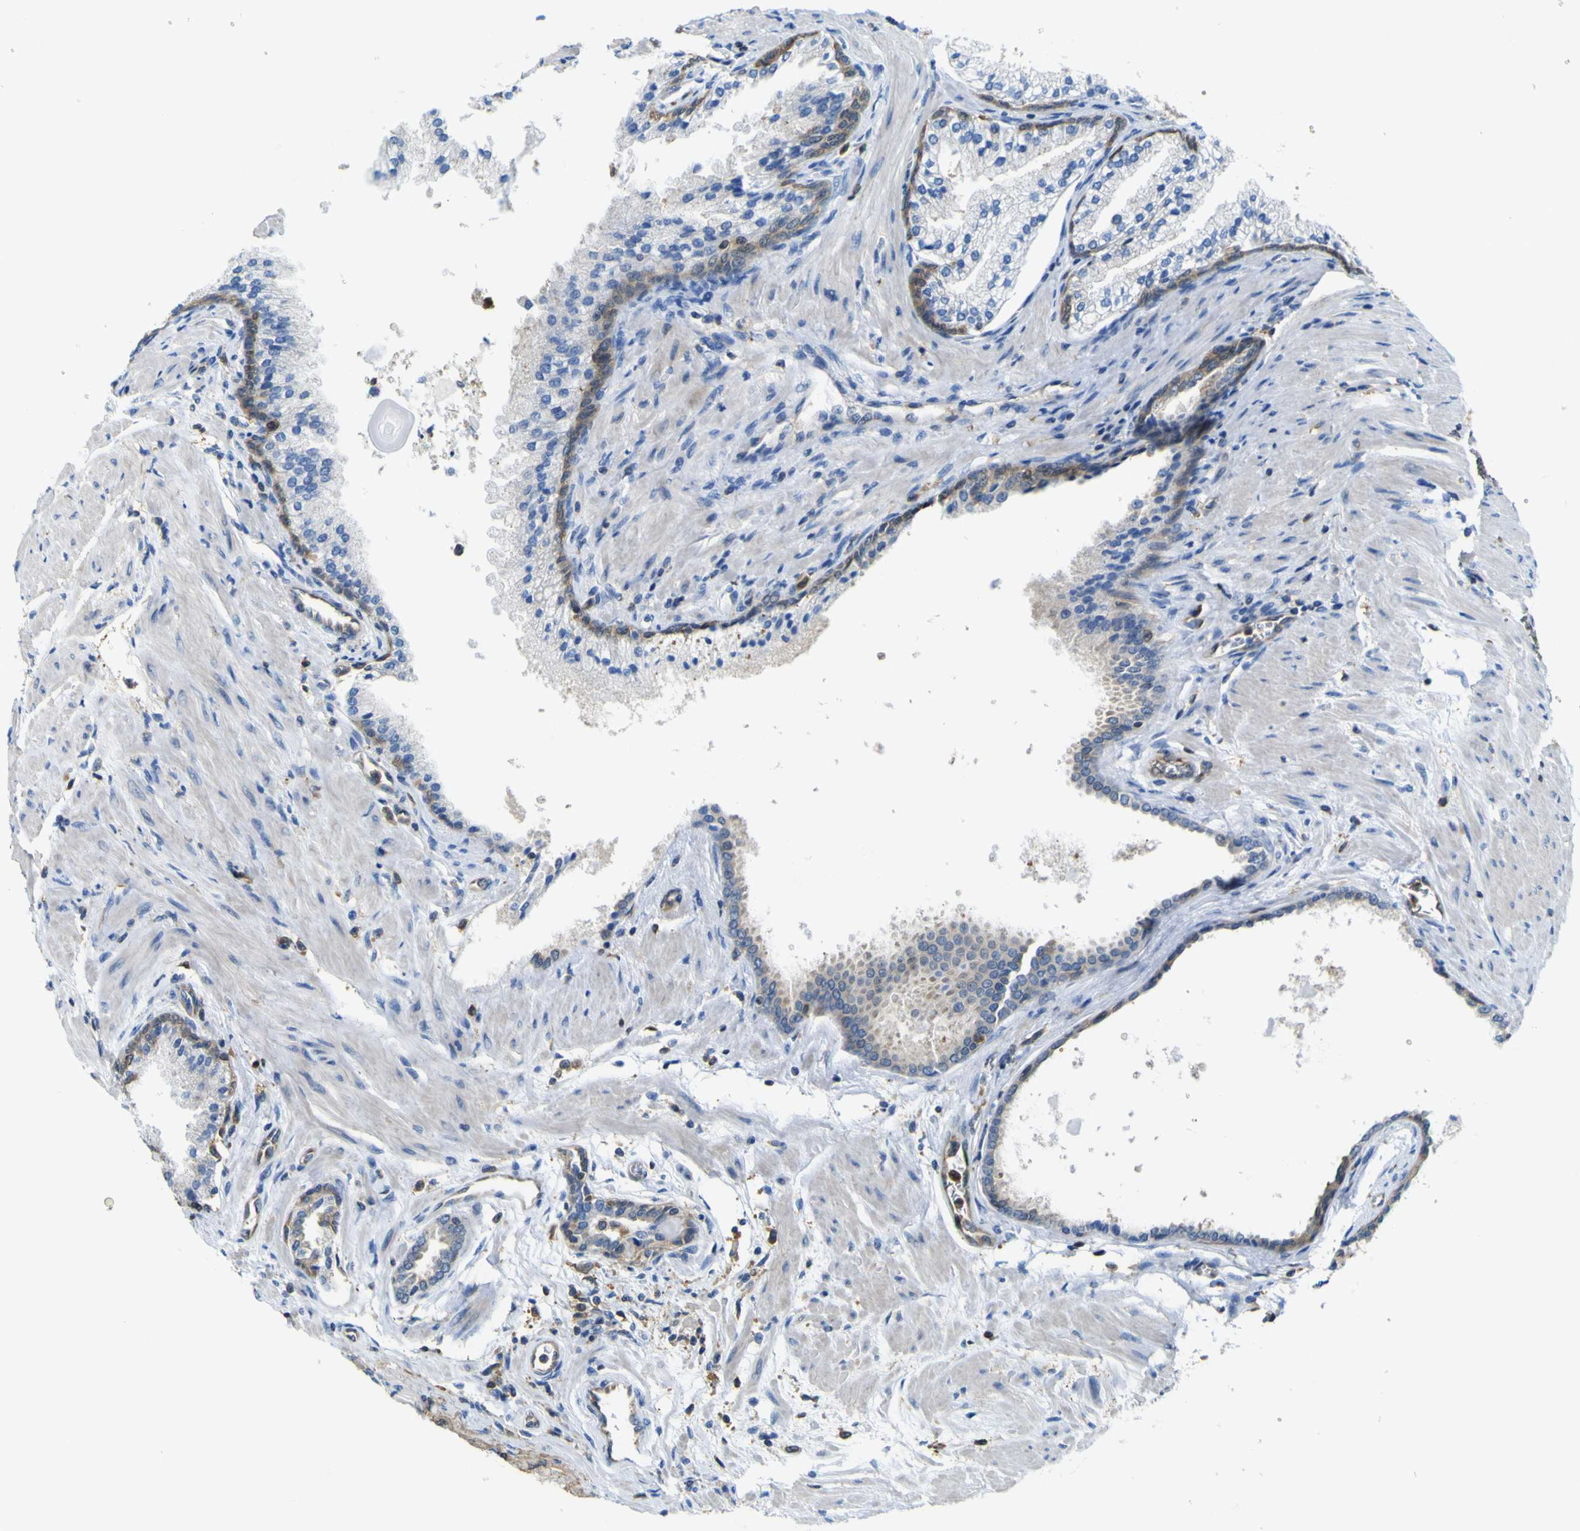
{"staining": {"intensity": "moderate", "quantity": "<25%", "location": "cytoplasmic/membranous"}, "tissue": "prostate cancer", "cell_type": "Tumor cells", "image_type": "cancer", "snomed": [{"axis": "morphology", "description": "Adenocarcinoma, High grade"}, {"axis": "topography", "description": "Prostate"}], "caption": "Immunohistochemistry (IHC) (DAB) staining of high-grade adenocarcinoma (prostate) displays moderate cytoplasmic/membranous protein positivity in approximately <25% of tumor cells. The staining is performed using DAB (3,3'-diaminobenzidine) brown chromogen to label protein expression. The nuclei are counter-stained blue using hematoxylin.", "gene": "ABHD3", "patient": {"sex": "male", "age": 58}}